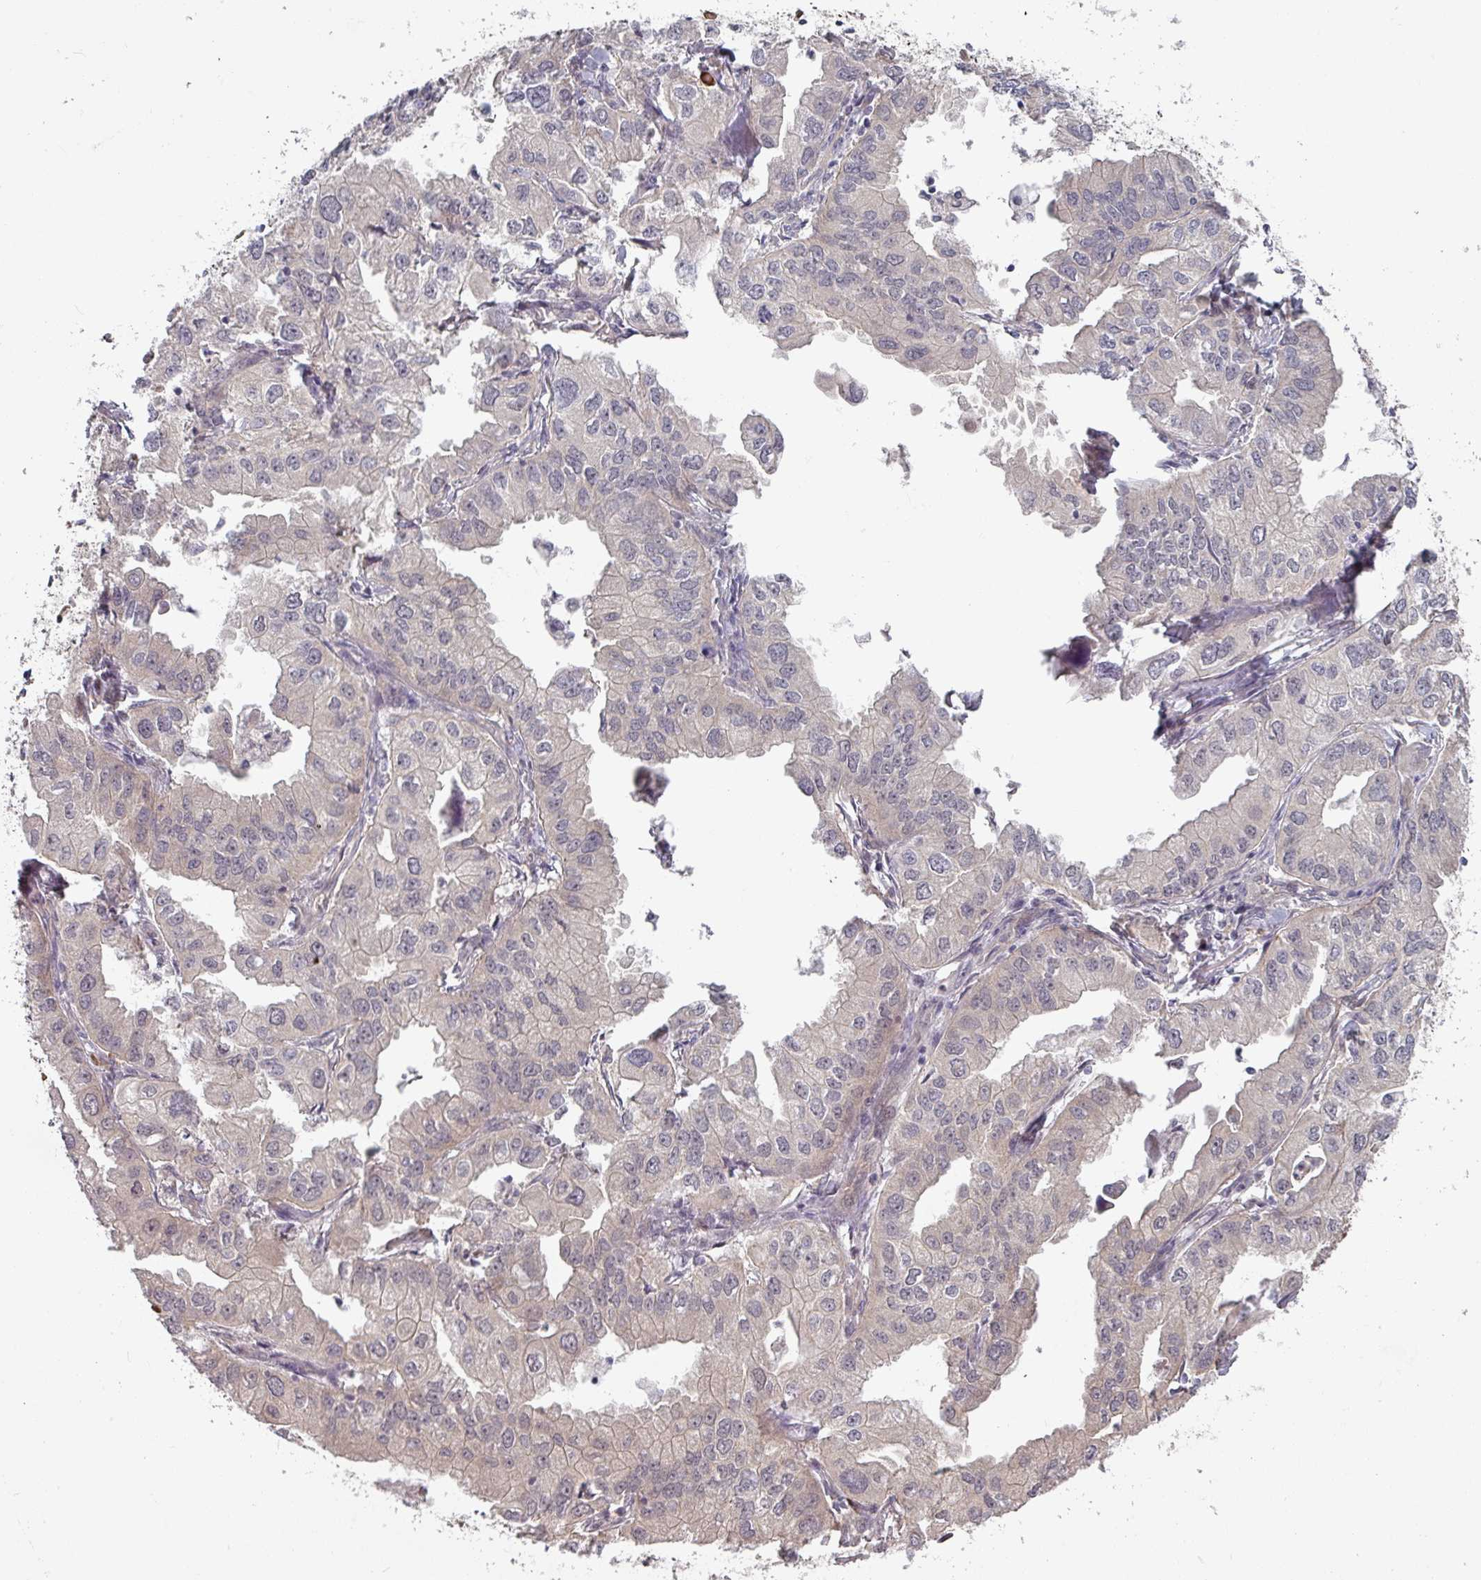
{"staining": {"intensity": "negative", "quantity": "none", "location": "none"}, "tissue": "lung cancer", "cell_type": "Tumor cells", "image_type": "cancer", "snomed": [{"axis": "morphology", "description": "Adenocarcinoma, NOS"}, {"axis": "topography", "description": "Lung"}], "caption": "Immunohistochemical staining of adenocarcinoma (lung) exhibits no significant positivity in tumor cells.", "gene": "PLEKHJ1", "patient": {"sex": "male", "age": 48}}